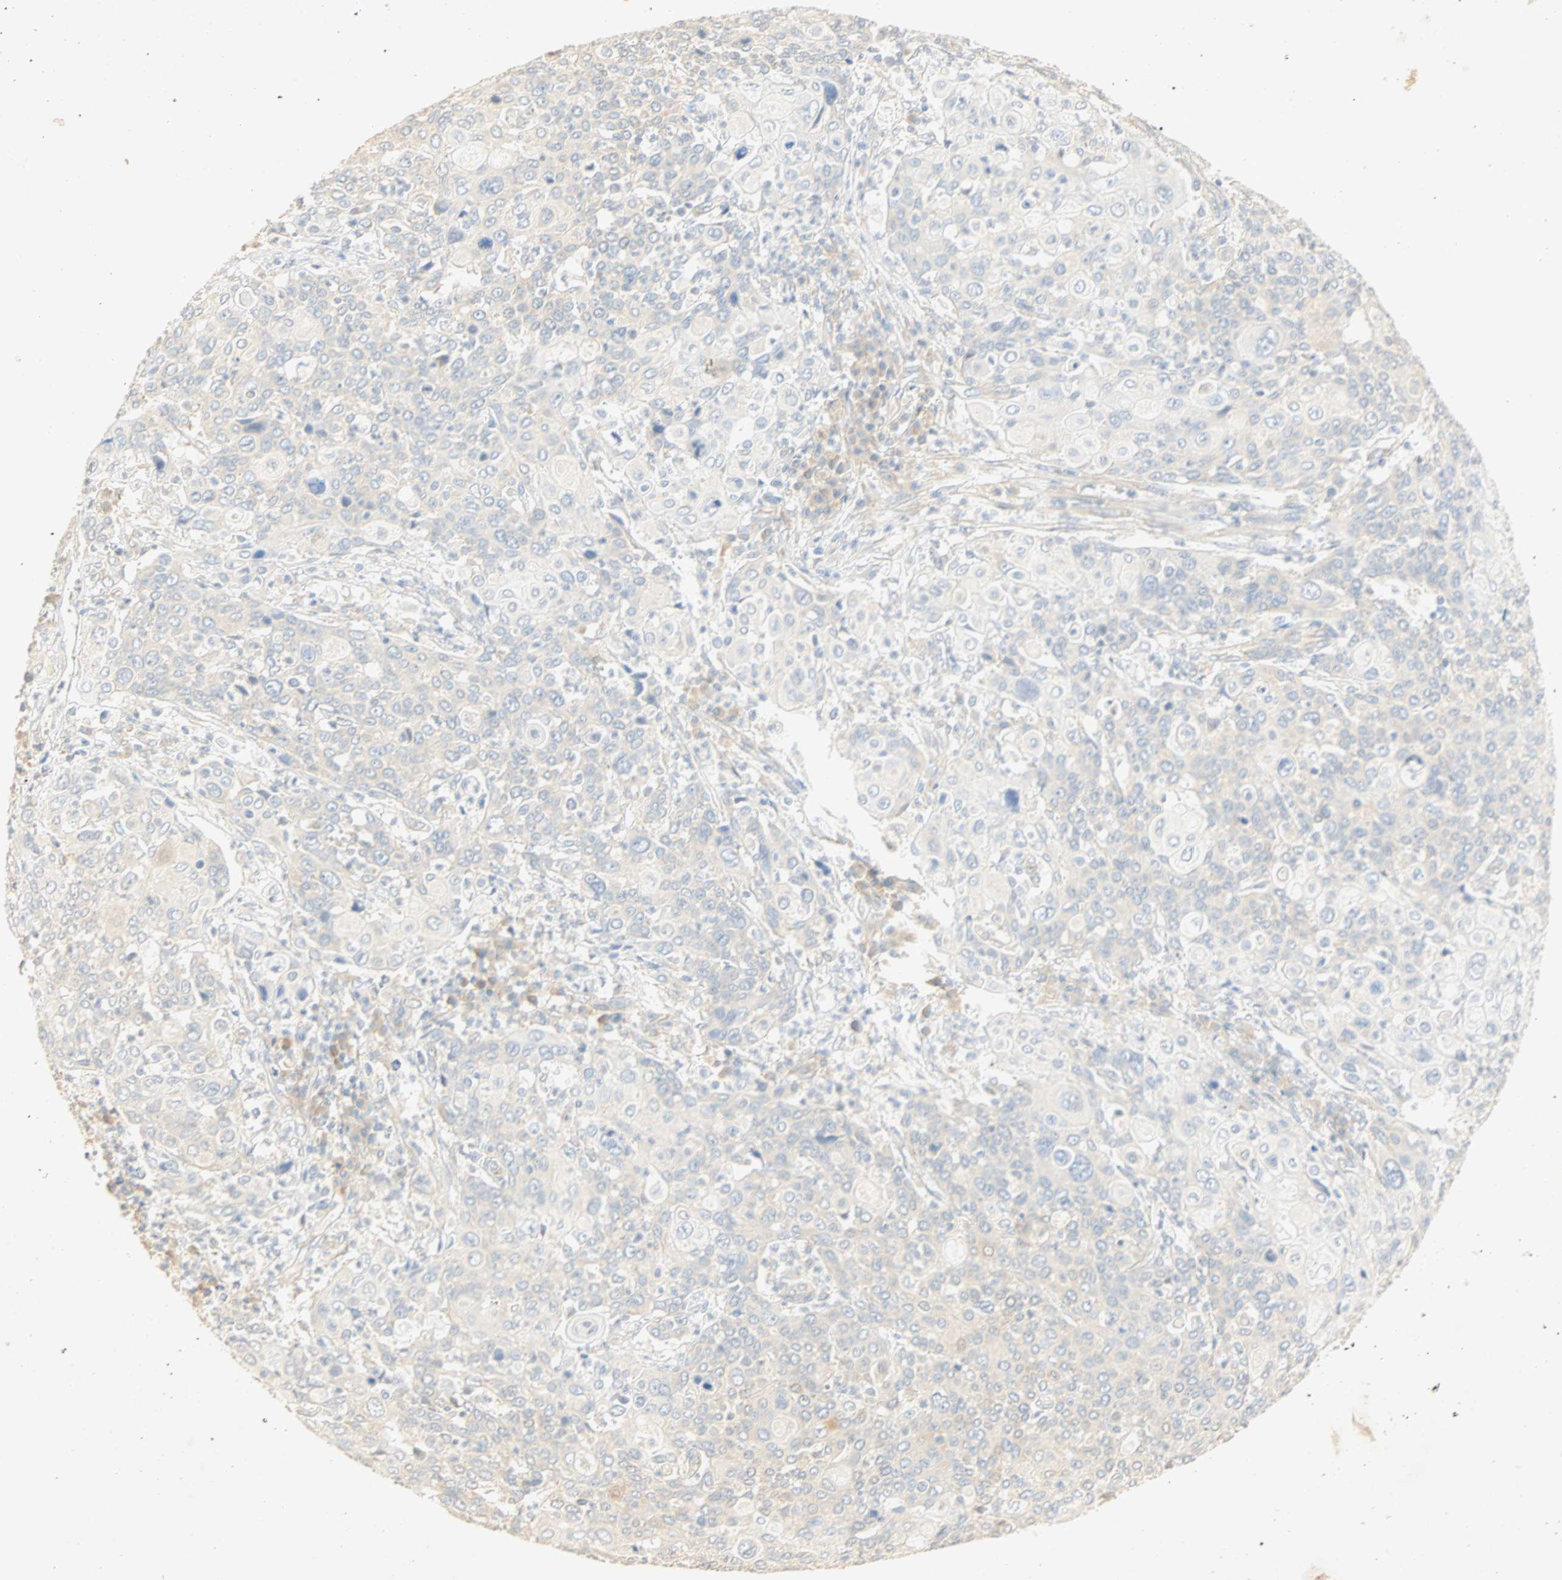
{"staining": {"intensity": "negative", "quantity": "none", "location": "none"}, "tissue": "cervical cancer", "cell_type": "Tumor cells", "image_type": "cancer", "snomed": [{"axis": "morphology", "description": "Squamous cell carcinoma, NOS"}, {"axis": "topography", "description": "Cervix"}], "caption": "Protein analysis of squamous cell carcinoma (cervical) shows no significant positivity in tumor cells.", "gene": "SELENBP1", "patient": {"sex": "female", "age": 40}}